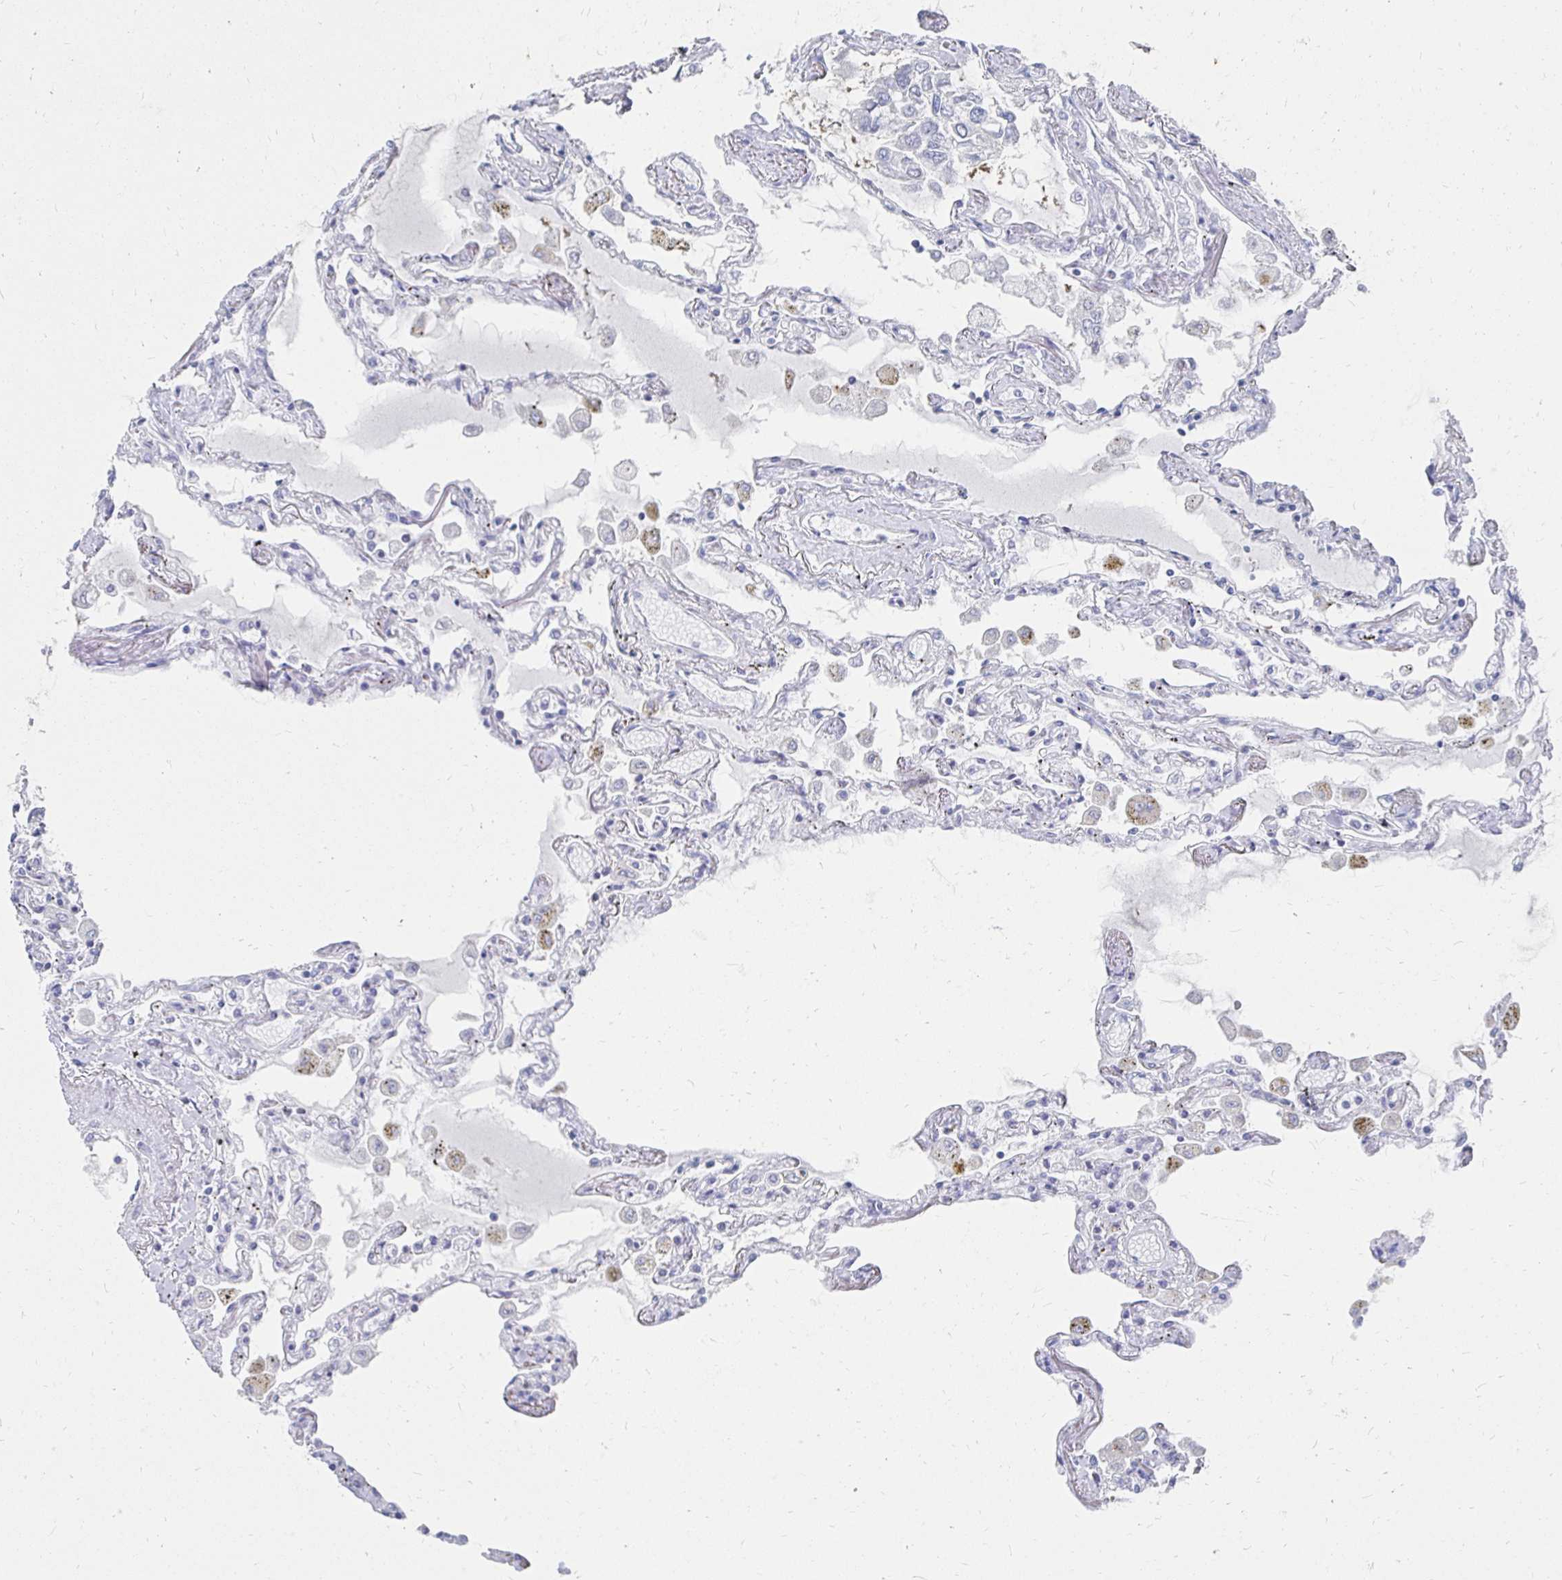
{"staining": {"intensity": "negative", "quantity": "none", "location": "none"}, "tissue": "lung", "cell_type": "Alveolar cells", "image_type": "normal", "snomed": [{"axis": "morphology", "description": "Normal tissue, NOS"}, {"axis": "morphology", "description": "Adenocarcinoma, NOS"}, {"axis": "topography", "description": "Cartilage tissue"}, {"axis": "topography", "description": "Lung"}], "caption": "High magnification brightfield microscopy of unremarkable lung stained with DAB (brown) and counterstained with hematoxylin (blue): alveolar cells show no significant expression.", "gene": "SYCP3", "patient": {"sex": "female", "age": 67}}